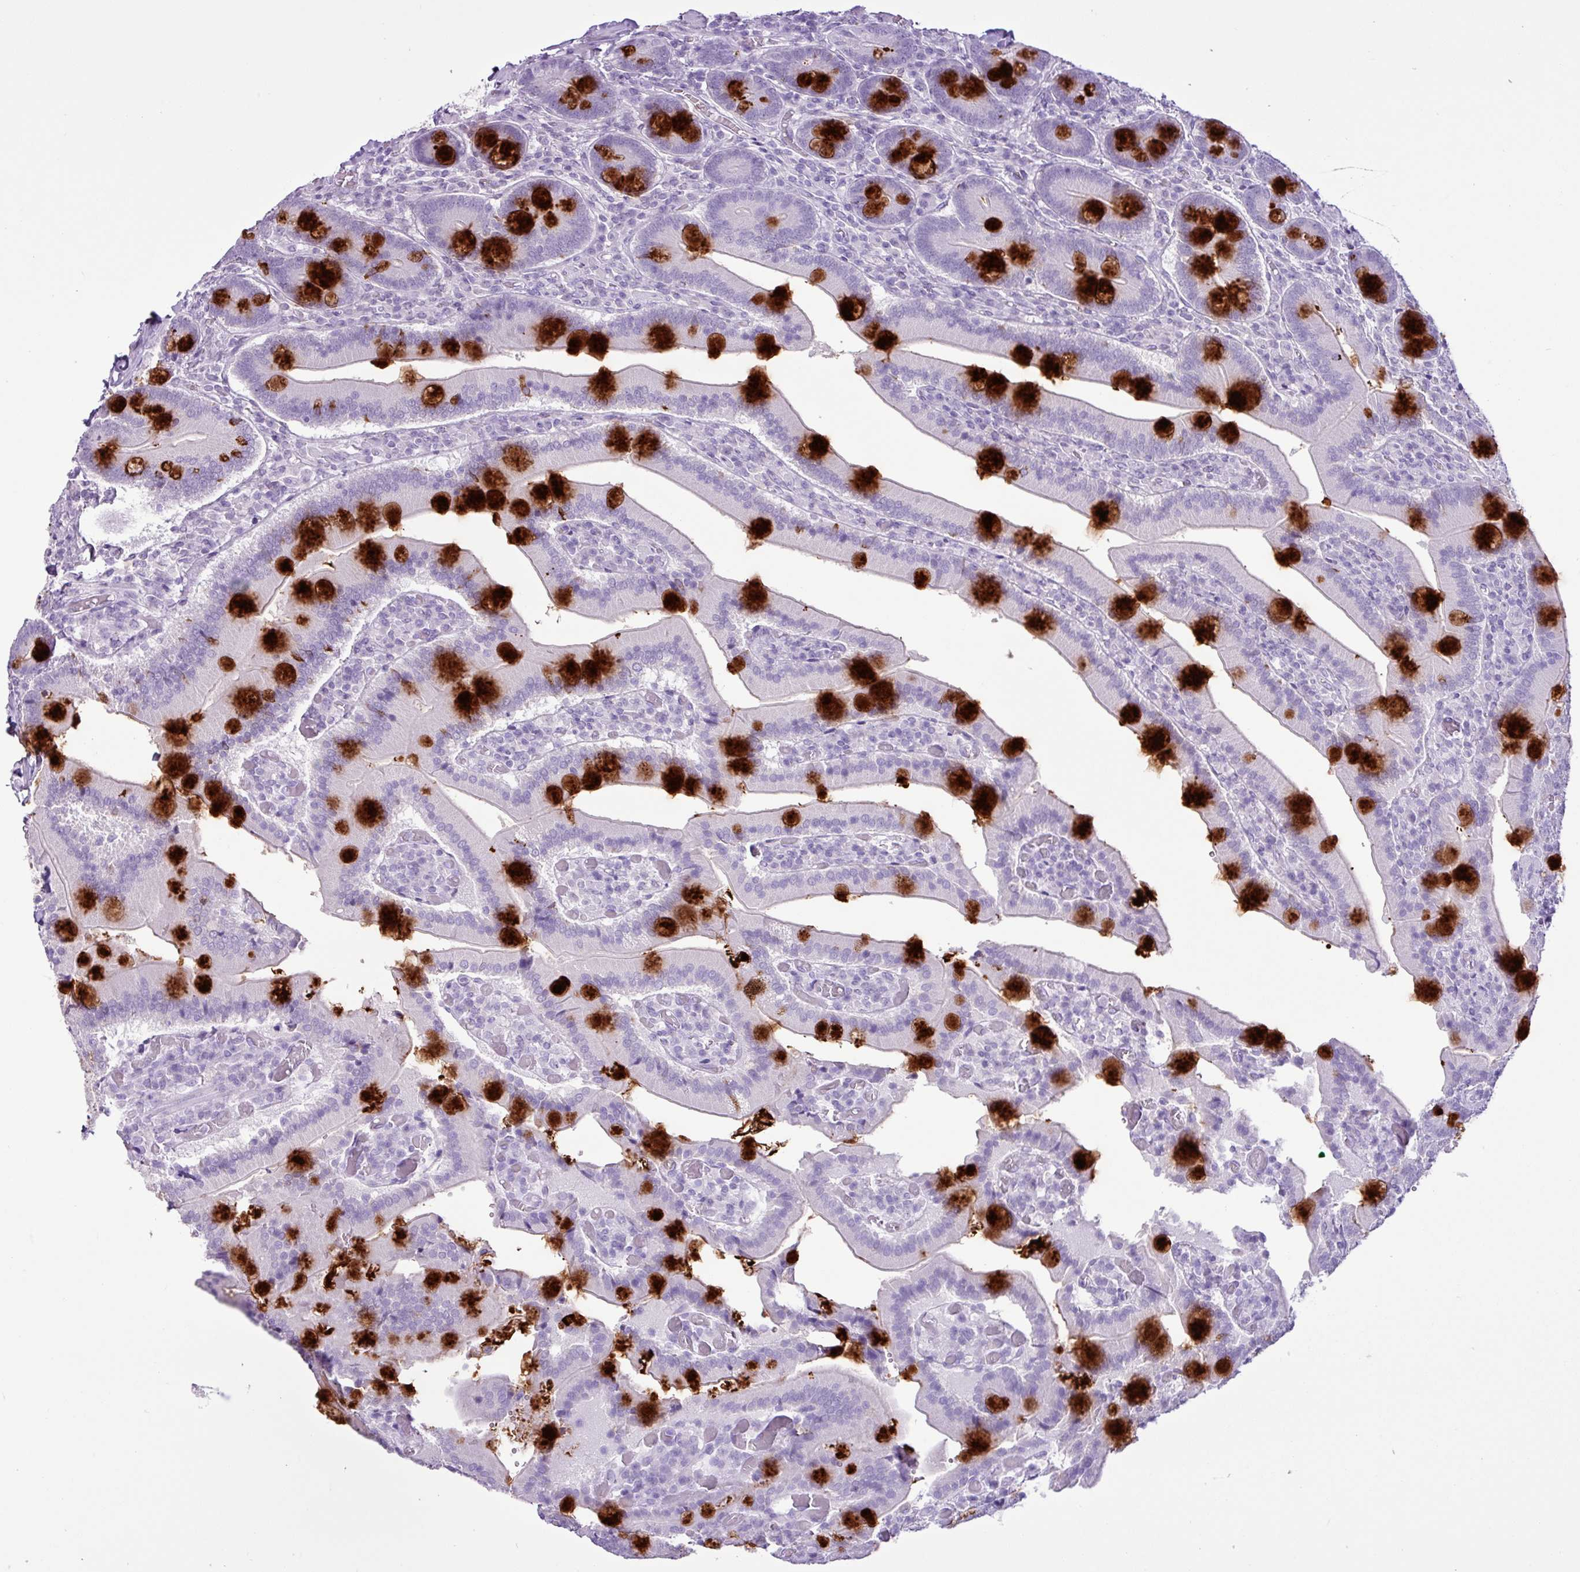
{"staining": {"intensity": "strong", "quantity": "<25%", "location": "cytoplasmic/membranous"}, "tissue": "duodenum", "cell_type": "Glandular cells", "image_type": "normal", "snomed": [{"axis": "morphology", "description": "Normal tissue, NOS"}, {"axis": "topography", "description": "Duodenum"}], "caption": "Immunohistochemical staining of benign duodenum displays strong cytoplasmic/membranous protein positivity in about <25% of glandular cells.", "gene": "PGR", "patient": {"sex": "female", "age": 62}}